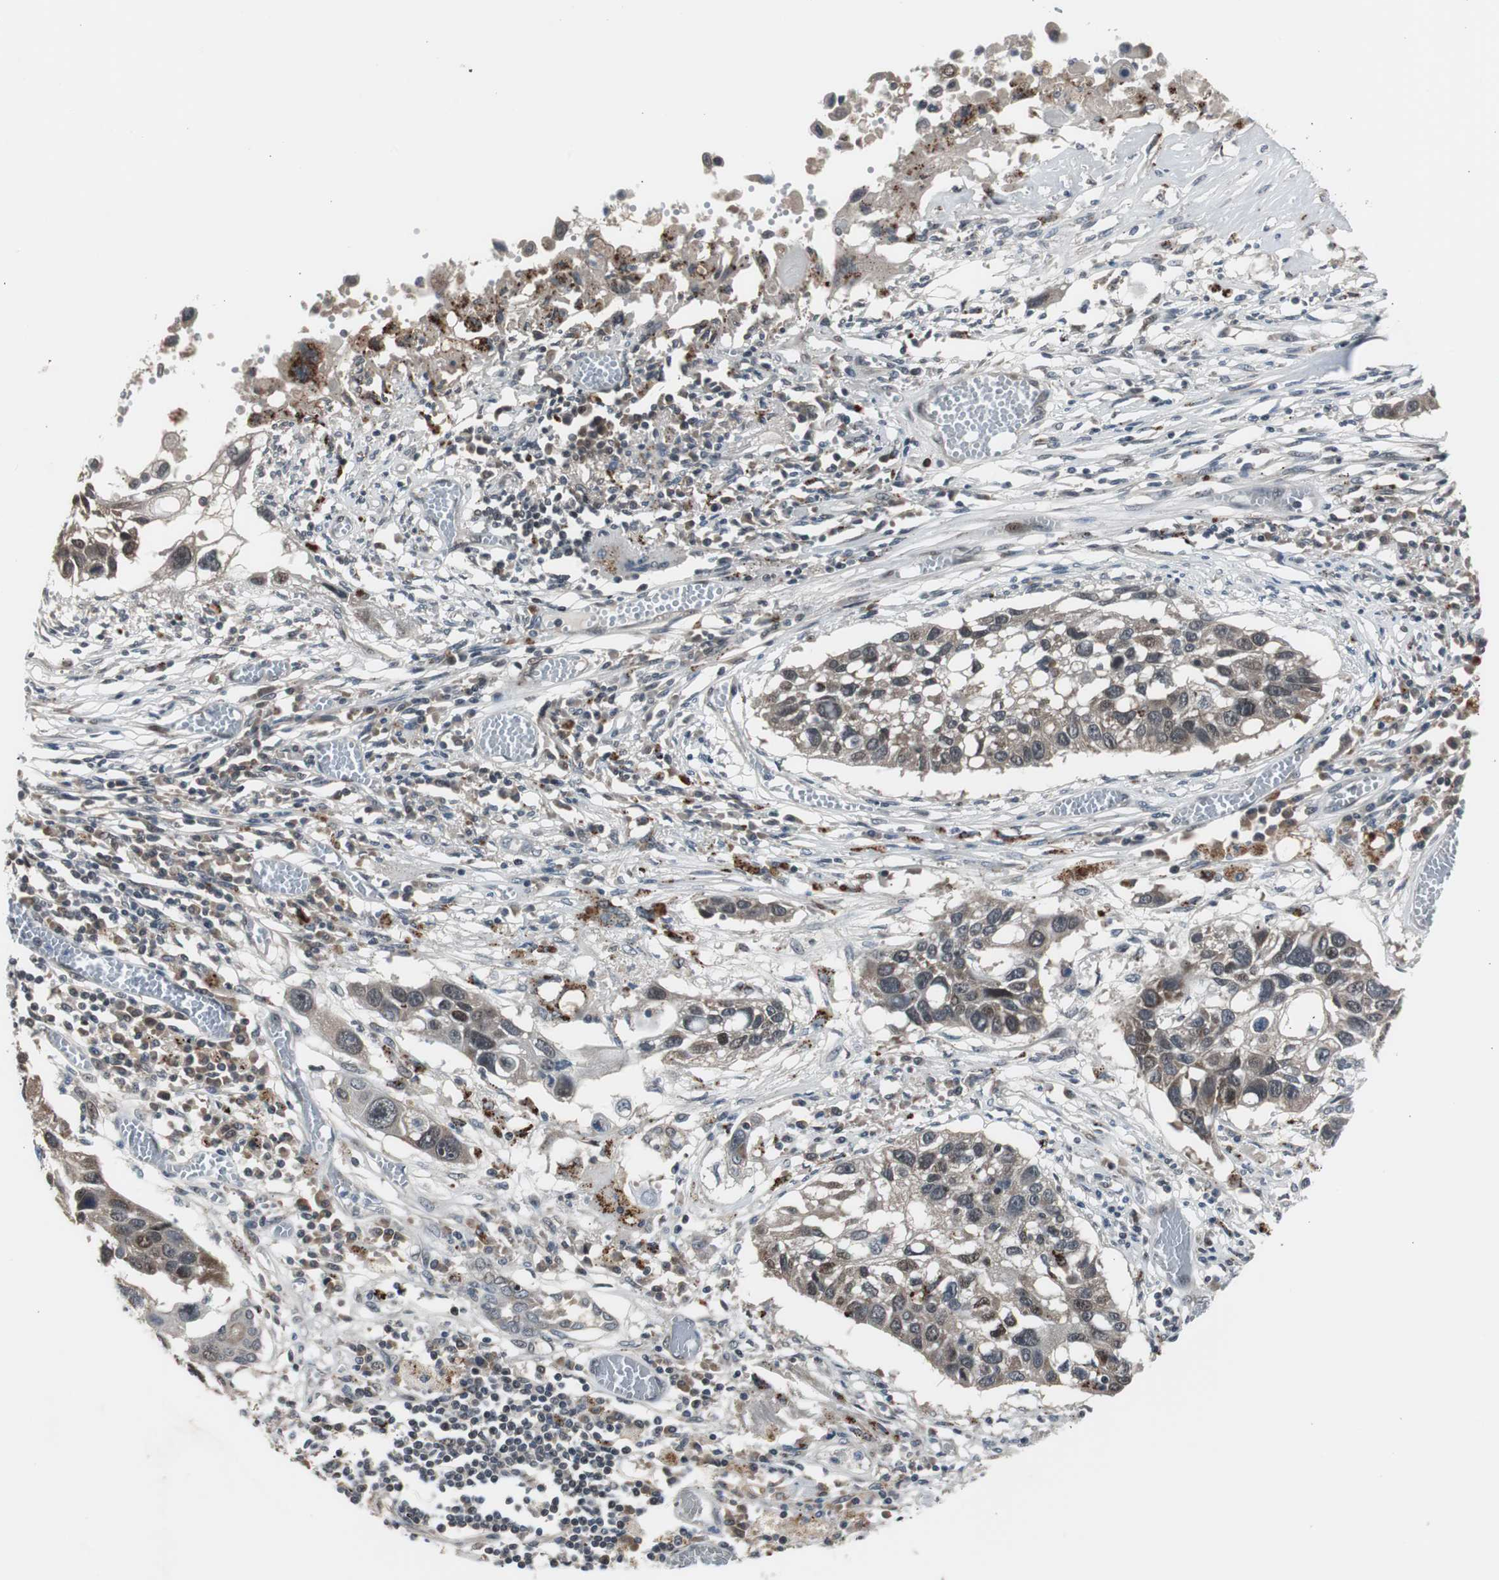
{"staining": {"intensity": "weak", "quantity": "<25%", "location": "cytoplasmic/membranous,nuclear"}, "tissue": "lung cancer", "cell_type": "Tumor cells", "image_type": "cancer", "snomed": [{"axis": "morphology", "description": "Squamous cell carcinoma, NOS"}, {"axis": "topography", "description": "Lung"}], "caption": "This is an immunohistochemistry image of lung cancer (squamous cell carcinoma). There is no staining in tumor cells.", "gene": "BOLA1", "patient": {"sex": "male", "age": 71}}